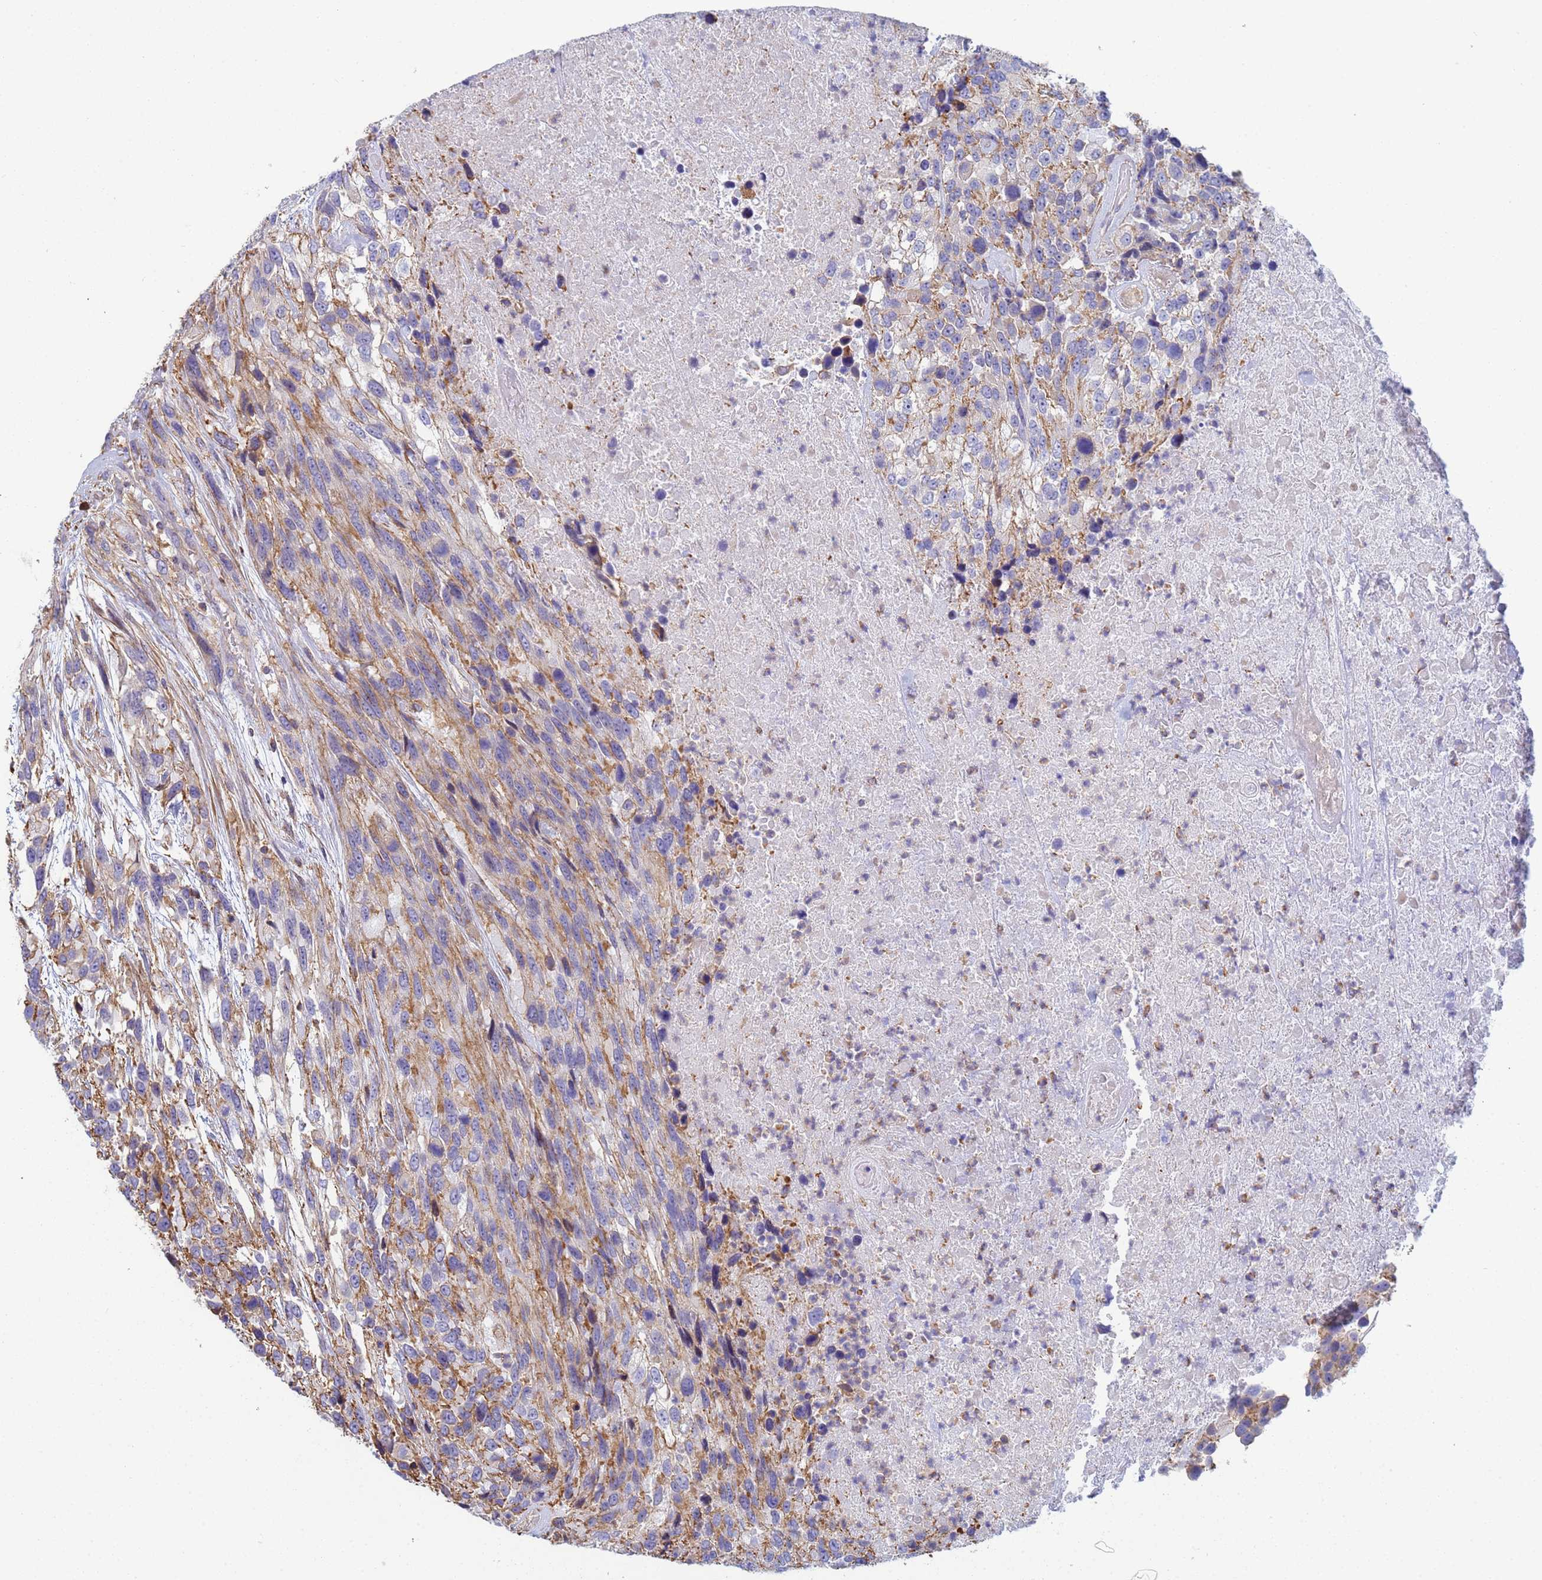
{"staining": {"intensity": "negative", "quantity": "none", "location": "none"}, "tissue": "urothelial cancer", "cell_type": "Tumor cells", "image_type": "cancer", "snomed": [{"axis": "morphology", "description": "Urothelial carcinoma, High grade"}, {"axis": "topography", "description": "Urinary bladder"}], "caption": "This image is of urothelial carcinoma (high-grade) stained with IHC to label a protein in brown with the nuclei are counter-stained blue. There is no expression in tumor cells. (Brightfield microscopy of DAB (3,3'-diaminobenzidine) immunohistochemistry (IHC) at high magnification).", "gene": "ZNG1B", "patient": {"sex": "female", "age": 70}}